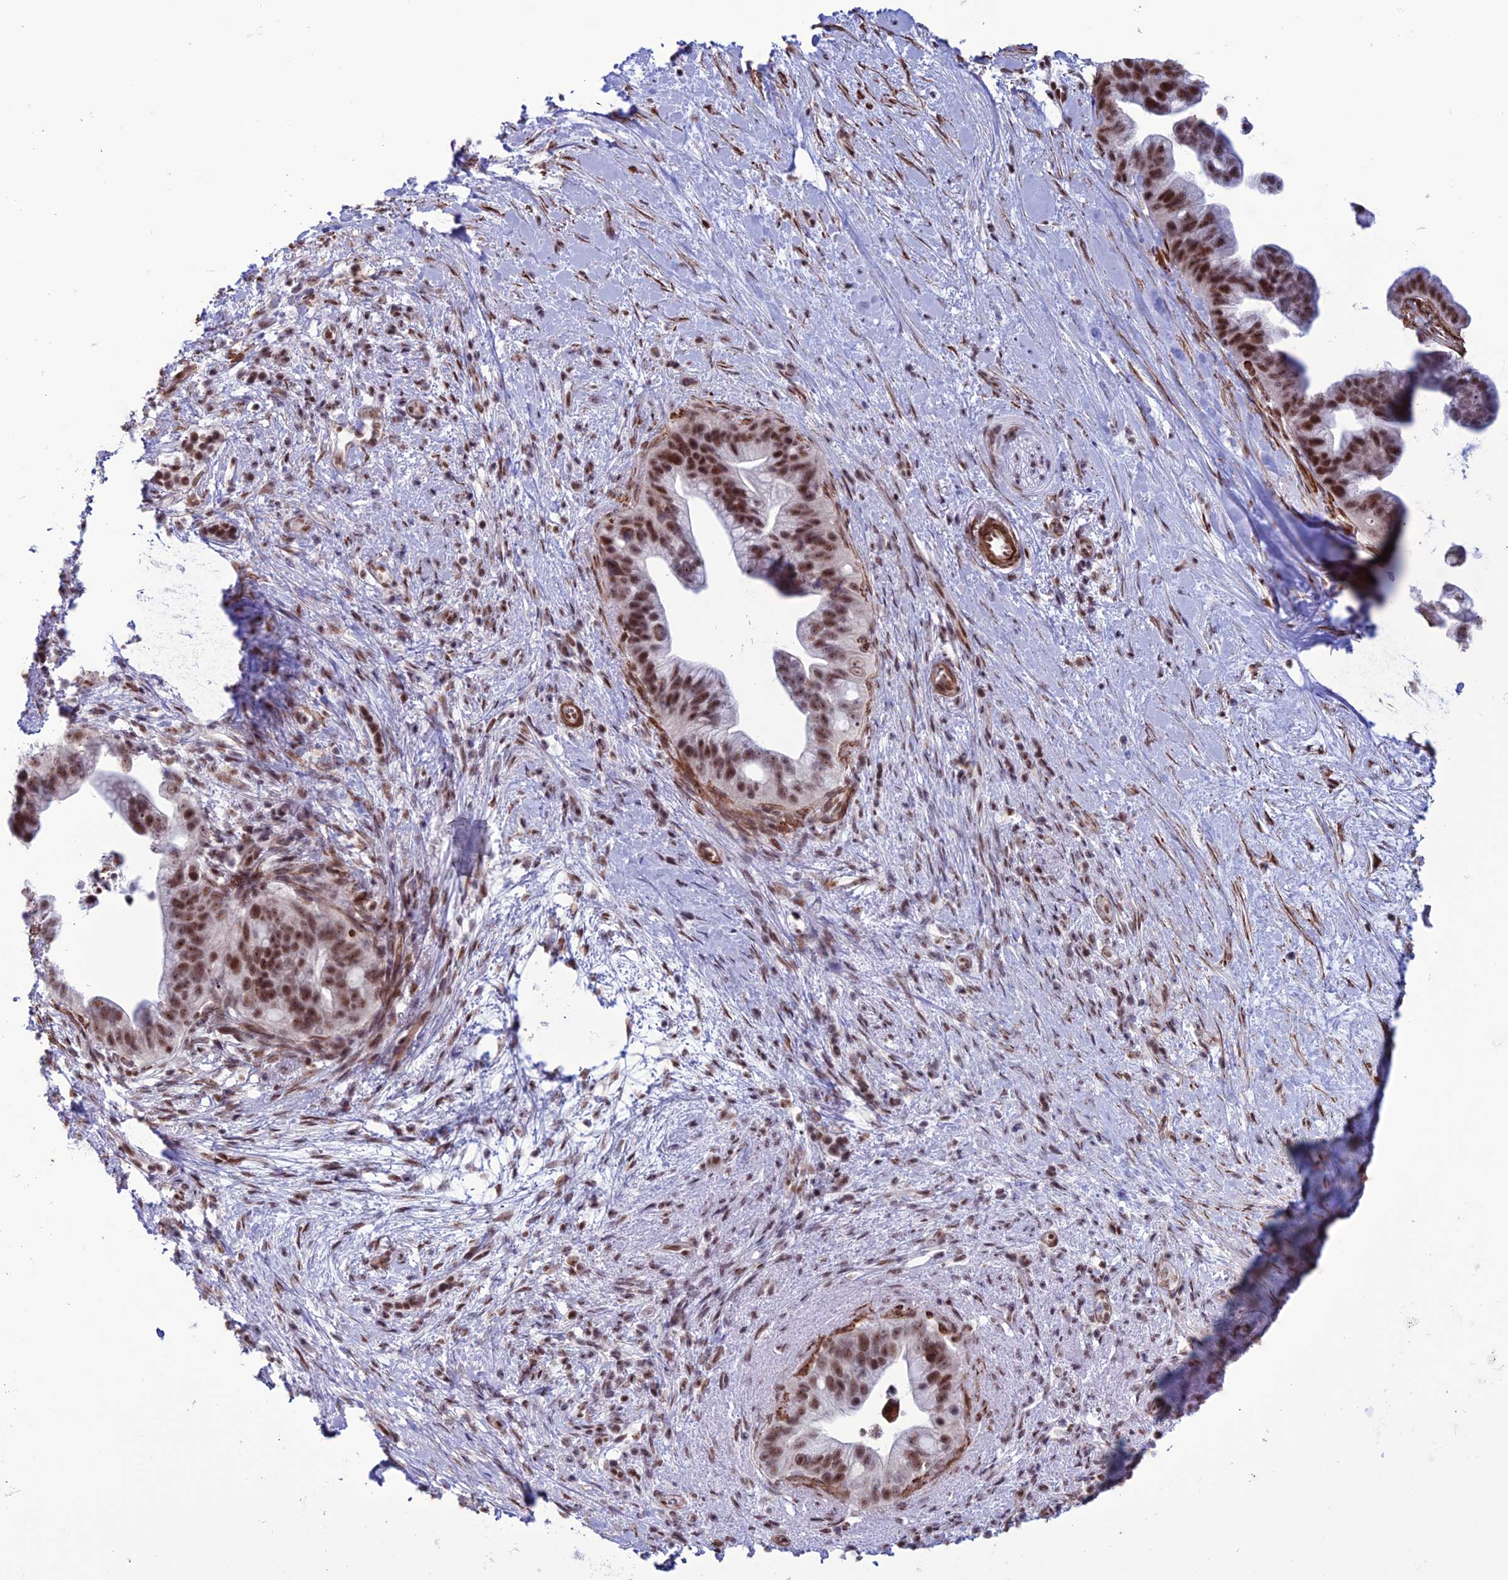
{"staining": {"intensity": "moderate", "quantity": ">75%", "location": "nuclear"}, "tissue": "pancreatic cancer", "cell_type": "Tumor cells", "image_type": "cancer", "snomed": [{"axis": "morphology", "description": "Adenocarcinoma, NOS"}, {"axis": "topography", "description": "Pancreas"}], "caption": "Immunohistochemical staining of human pancreatic cancer (adenocarcinoma) exhibits medium levels of moderate nuclear expression in approximately >75% of tumor cells.", "gene": "U2AF1", "patient": {"sex": "female", "age": 83}}